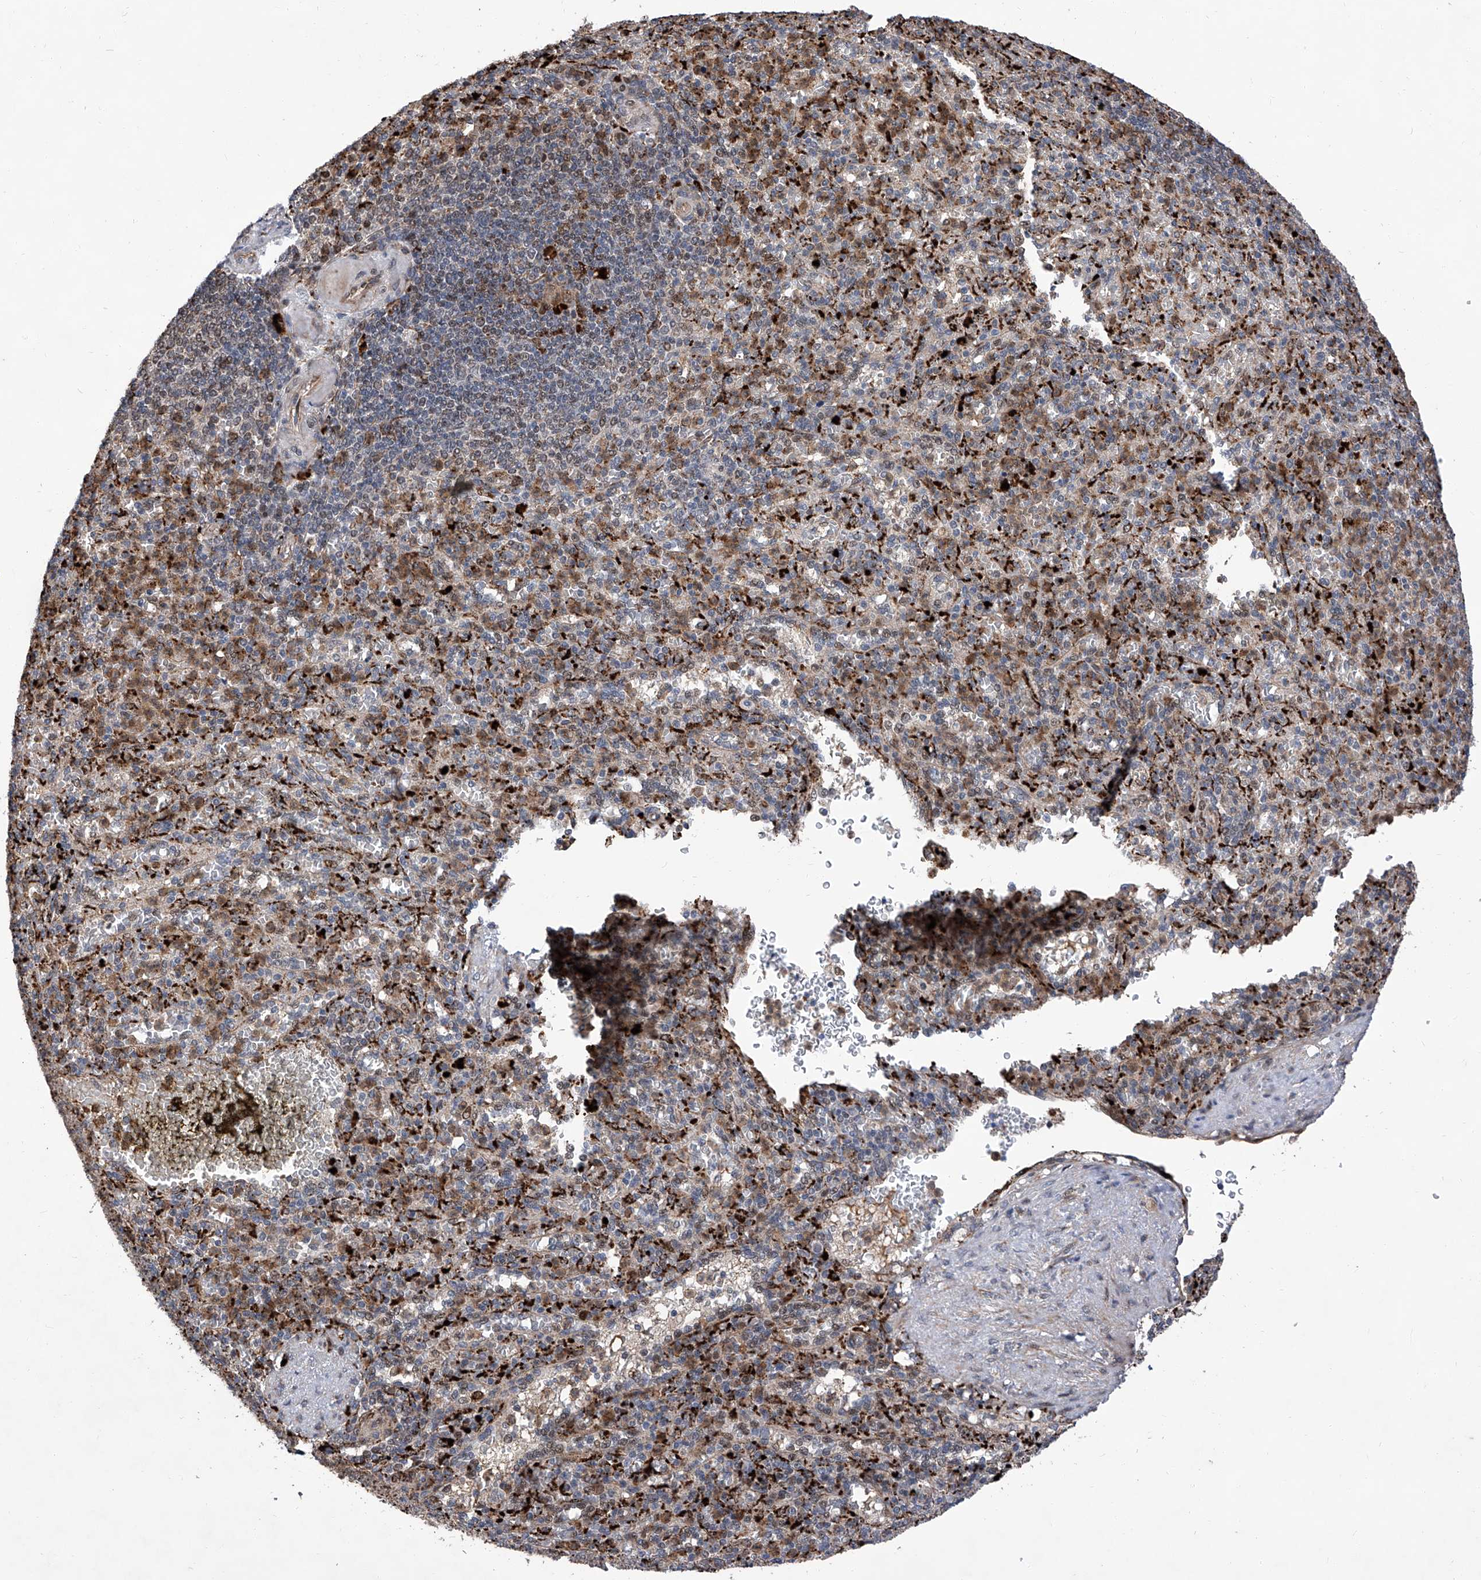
{"staining": {"intensity": "moderate", "quantity": "<25%", "location": "cytoplasmic/membranous"}, "tissue": "spleen", "cell_type": "Cells in red pulp", "image_type": "normal", "snomed": [{"axis": "morphology", "description": "Normal tissue, NOS"}, {"axis": "topography", "description": "Spleen"}], "caption": "Brown immunohistochemical staining in benign human spleen demonstrates moderate cytoplasmic/membranous positivity in about <25% of cells in red pulp. (IHC, brightfield microscopy, high magnification).", "gene": "FARP2", "patient": {"sex": "female", "age": 74}}